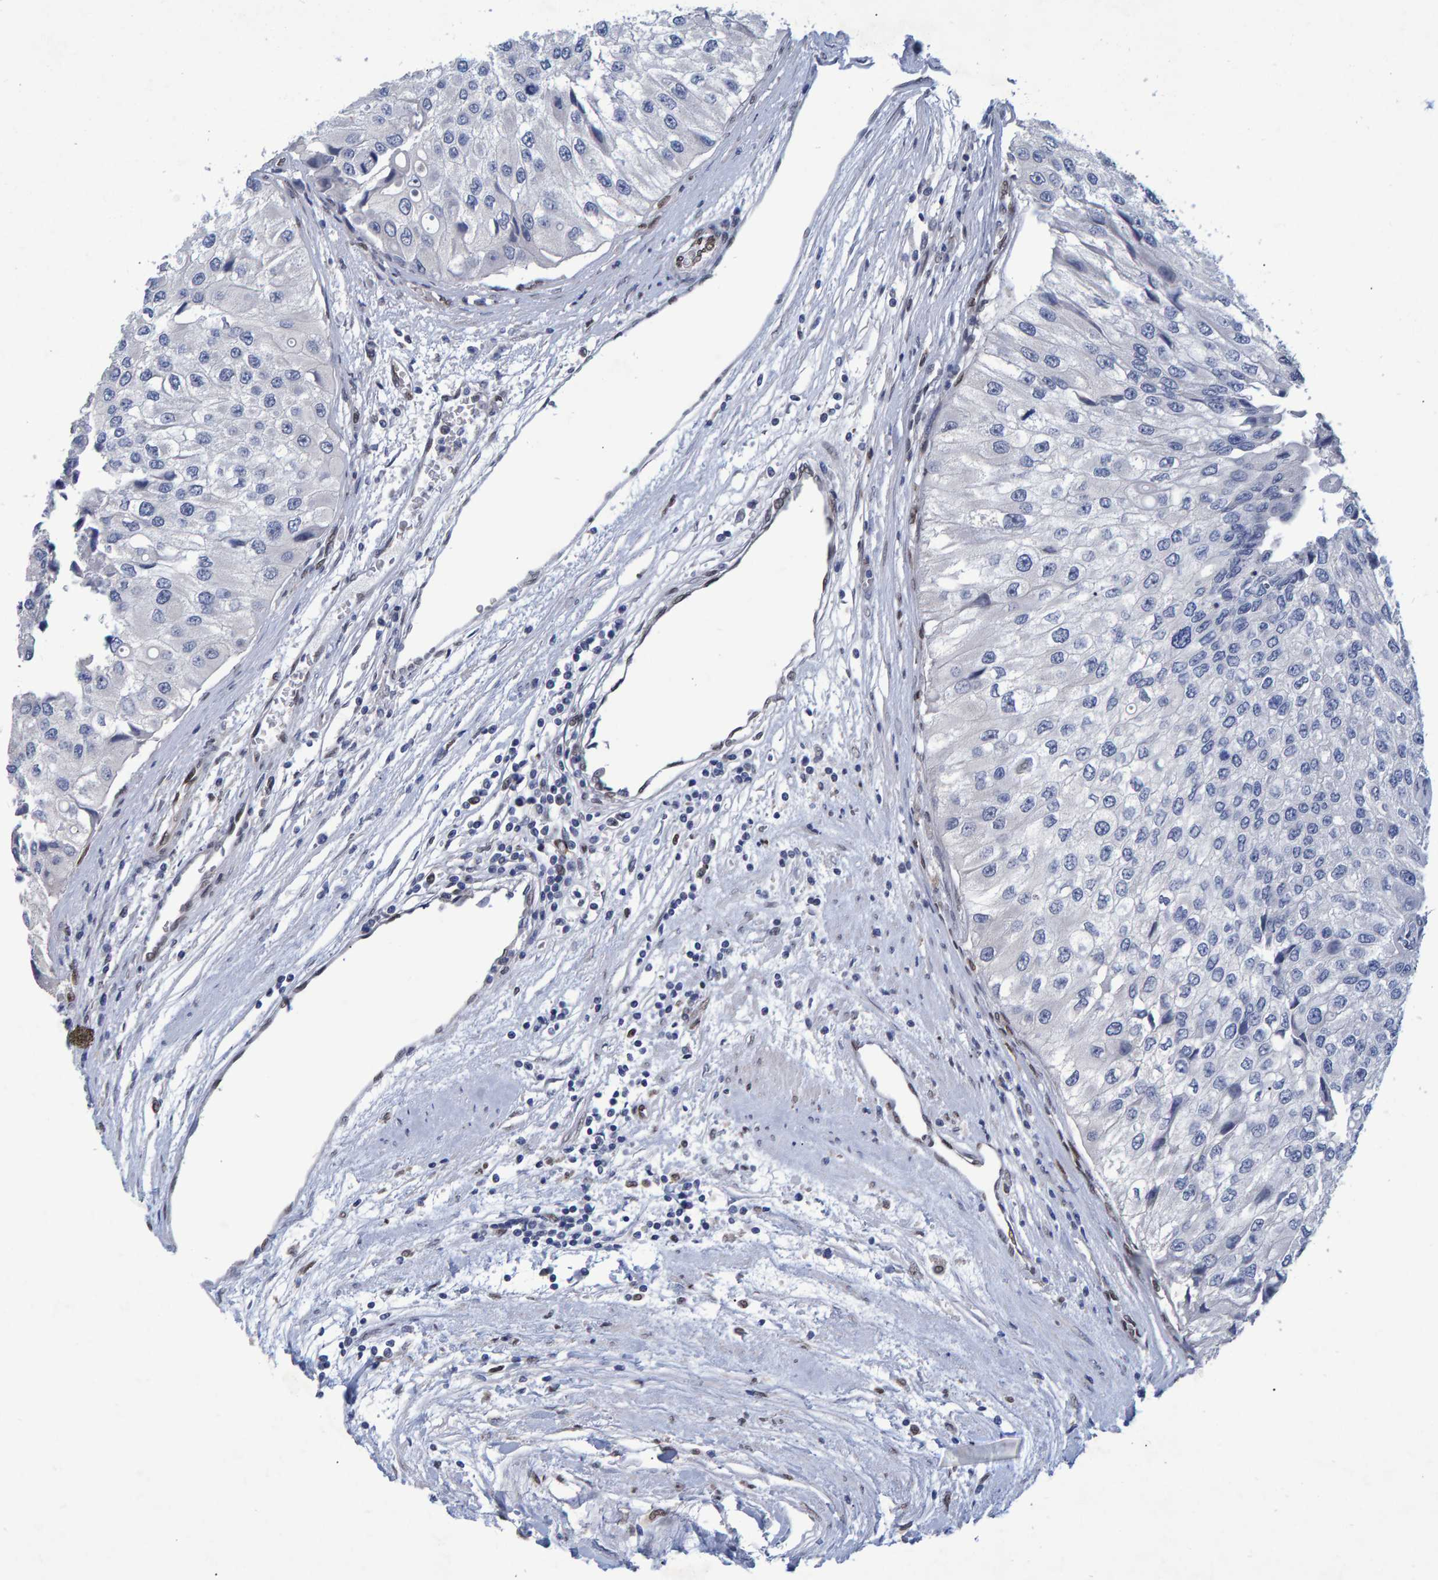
{"staining": {"intensity": "negative", "quantity": "none", "location": "none"}, "tissue": "urothelial cancer", "cell_type": "Tumor cells", "image_type": "cancer", "snomed": [{"axis": "morphology", "description": "Urothelial carcinoma, High grade"}, {"axis": "topography", "description": "Kidney"}, {"axis": "topography", "description": "Urinary bladder"}], "caption": "IHC photomicrograph of neoplastic tissue: human urothelial carcinoma (high-grade) stained with DAB shows no significant protein staining in tumor cells. Nuclei are stained in blue.", "gene": "QKI", "patient": {"sex": "male", "age": 77}}